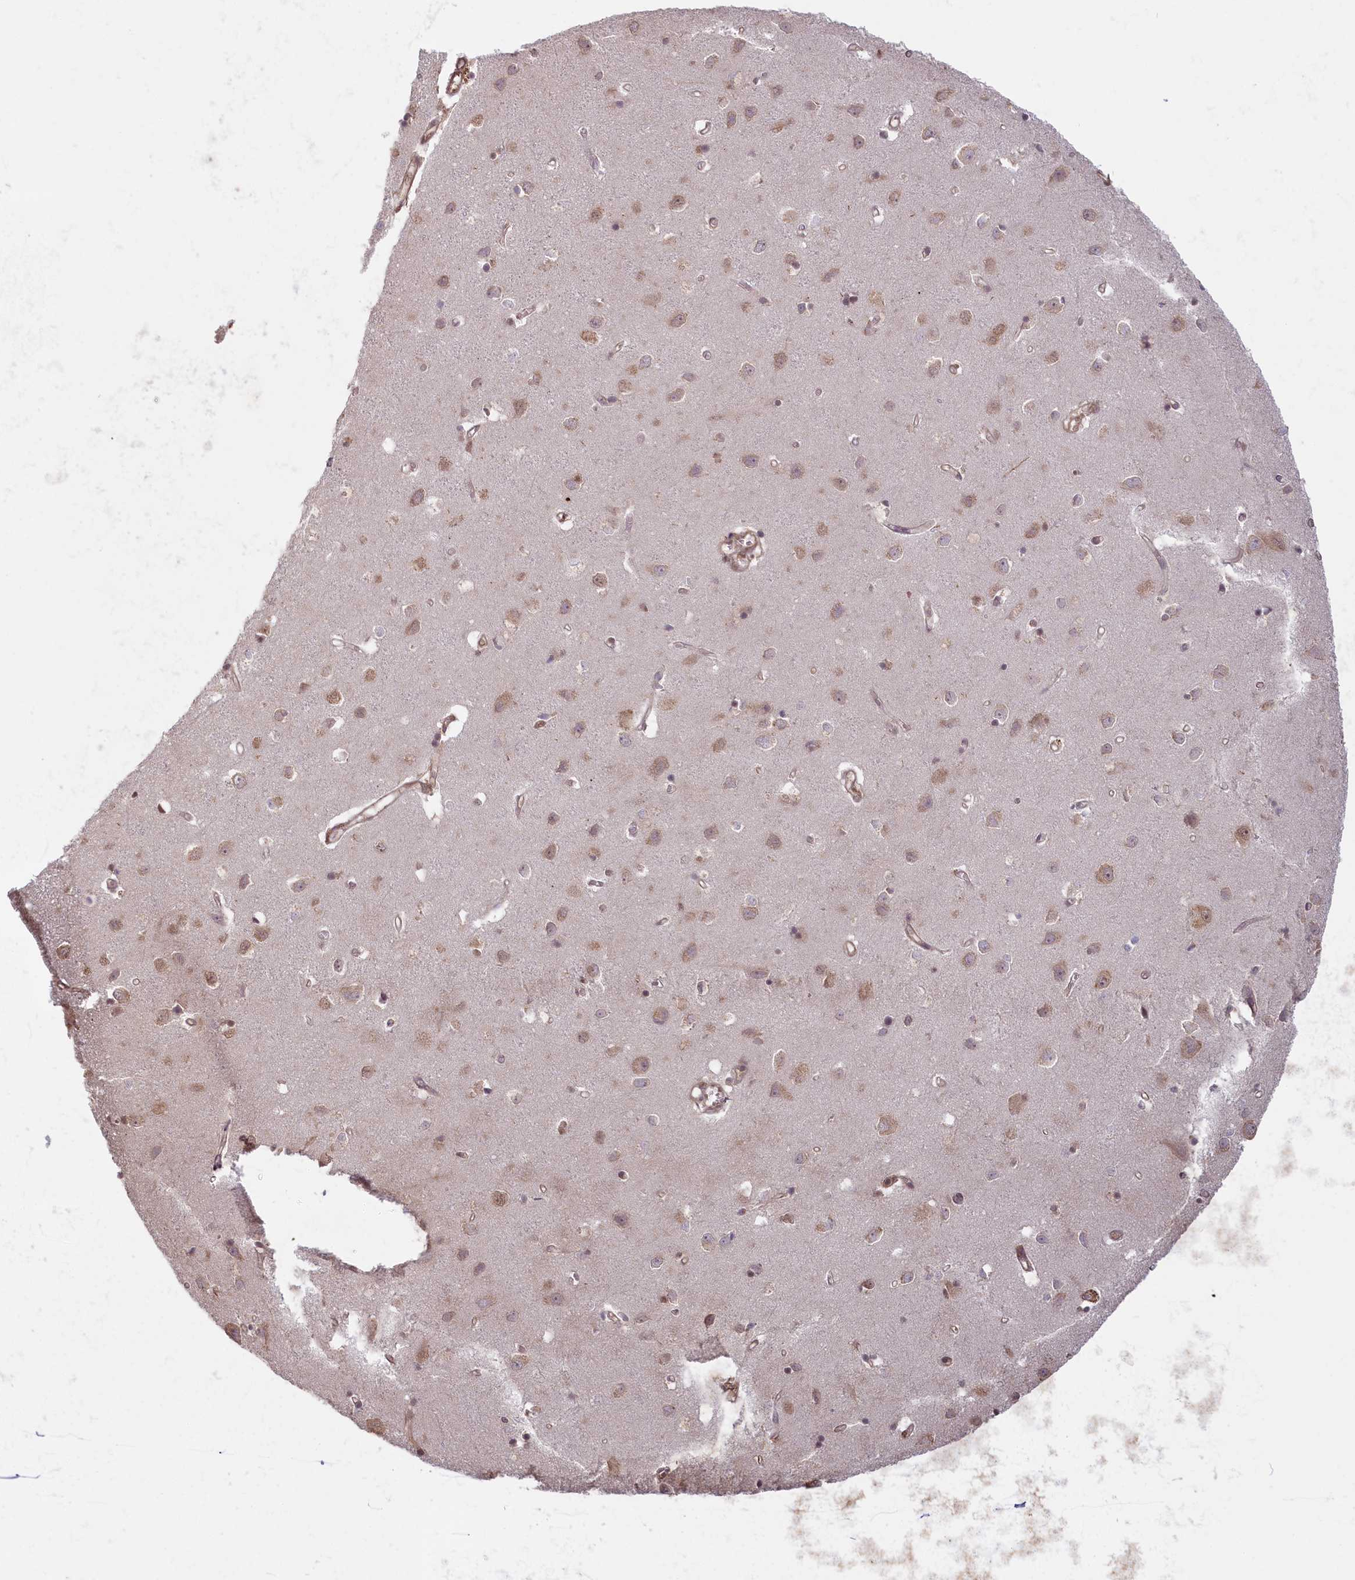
{"staining": {"intensity": "moderate", "quantity": "25%-75%", "location": "cytoplasmic/membranous,nuclear"}, "tissue": "cerebral cortex", "cell_type": "Endothelial cells", "image_type": "normal", "snomed": [{"axis": "morphology", "description": "Normal tissue, NOS"}, {"axis": "topography", "description": "Cerebral cortex"}], "caption": "Immunohistochemistry staining of unremarkable cerebral cortex, which demonstrates medium levels of moderate cytoplasmic/membranous,nuclear expression in approximately 25%-75% of endothelial cells indicating moderate cytoplasmic/membranous,nuclear protein positivity. The staining was performed using DAB (3,3'-diaminobenzidine) (brown) for protein detection and nuclei were counterstained in hematoxylin (blue).", "gene": "C19orf44", "patient": {"sex": "female", "age": 64}}